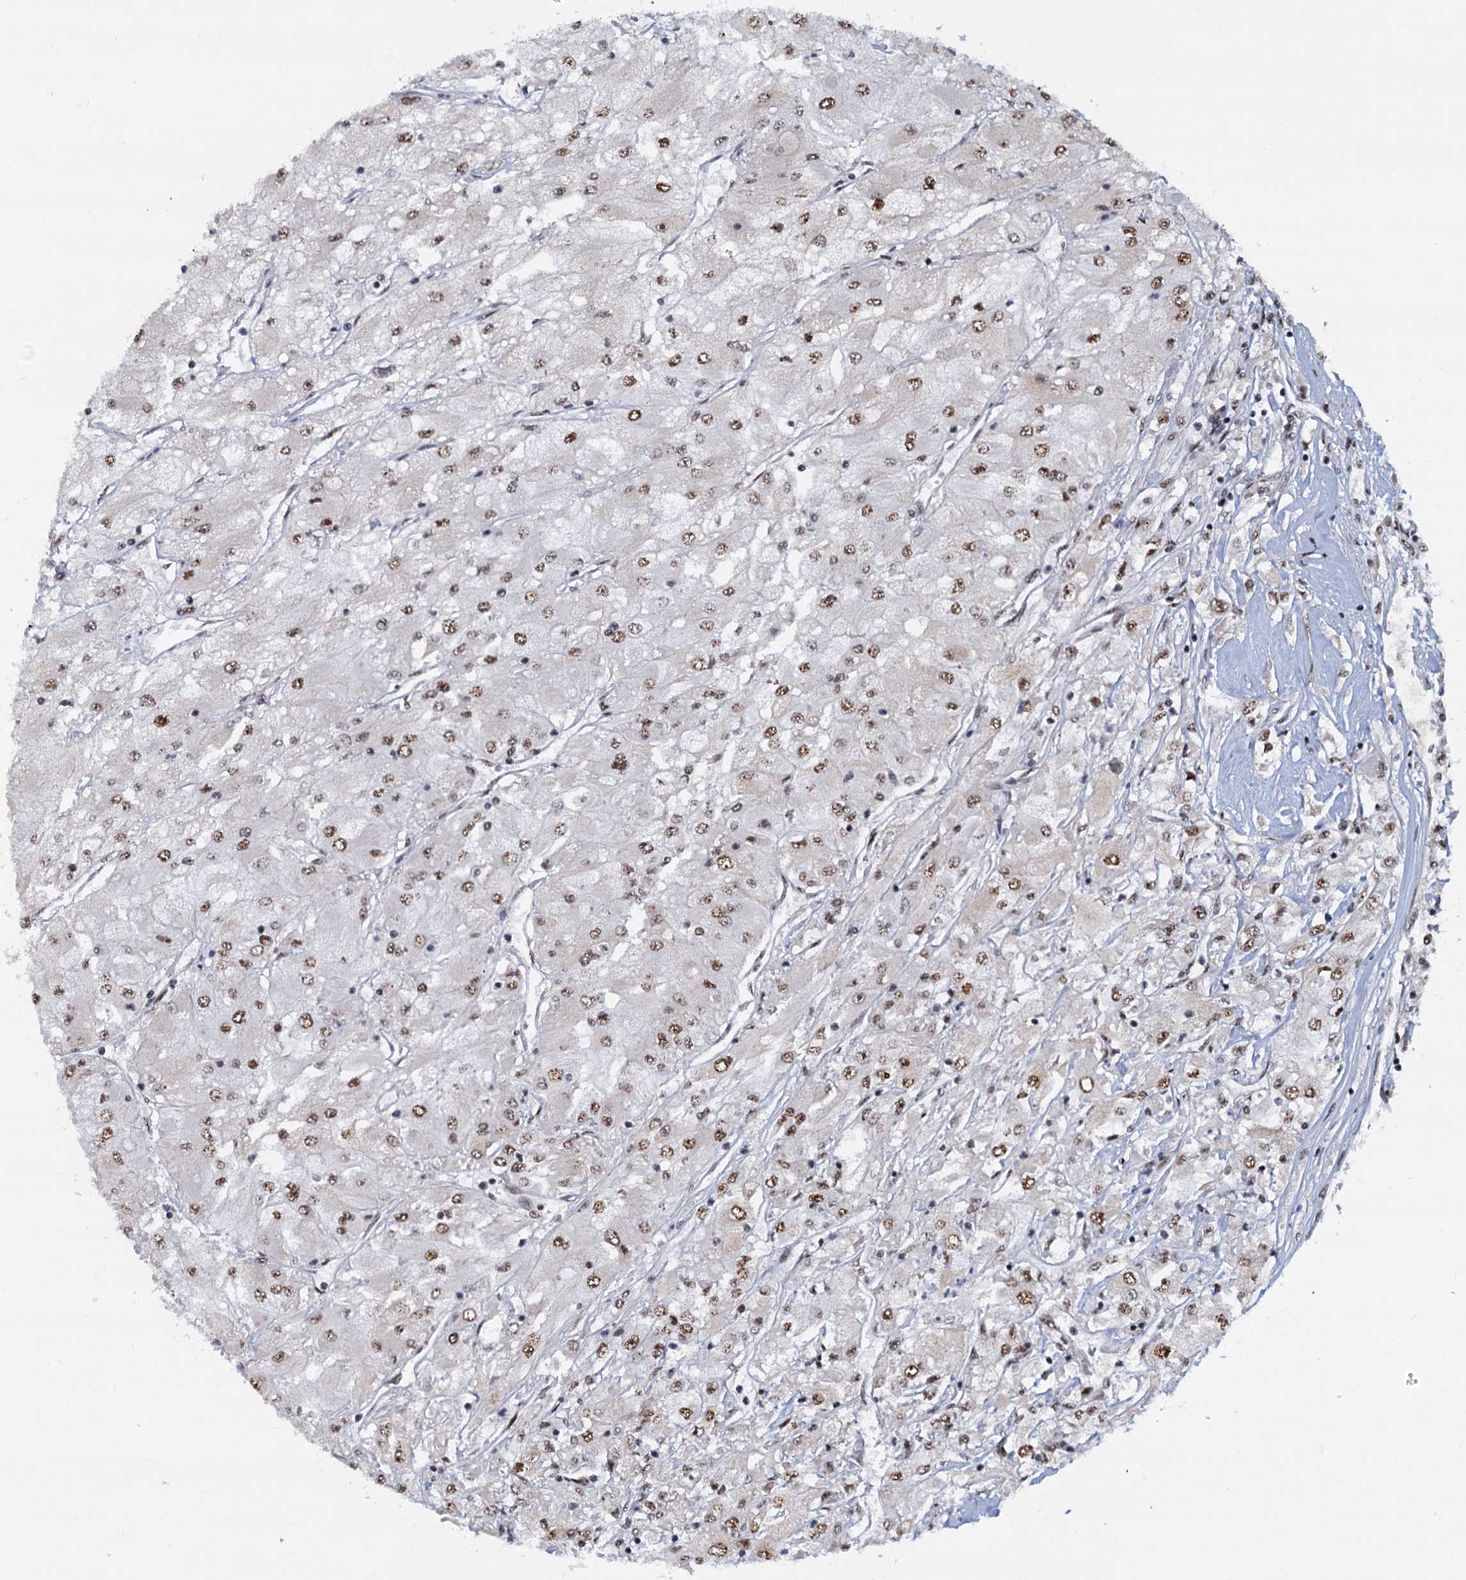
{"staining": {"intensity": "moderate", "quantity": "25%-75%", "location": "nuclear"}, "tissue": "renal cancer", "cell_type": "Tumor cells", "image_type": "cancer", "snomed": [{"axis": "morphology", "description": "Adenocarcinoma, NOS"}, {"axis": "topography", "description": "Kidney"}], "caption": "Protein staining reveals moderate nuclear positivity in approximately 25%-75% of tumor cells in renal cancer.", "gene": "WBP4", "patient": {"sex": "male", "age": 80}}